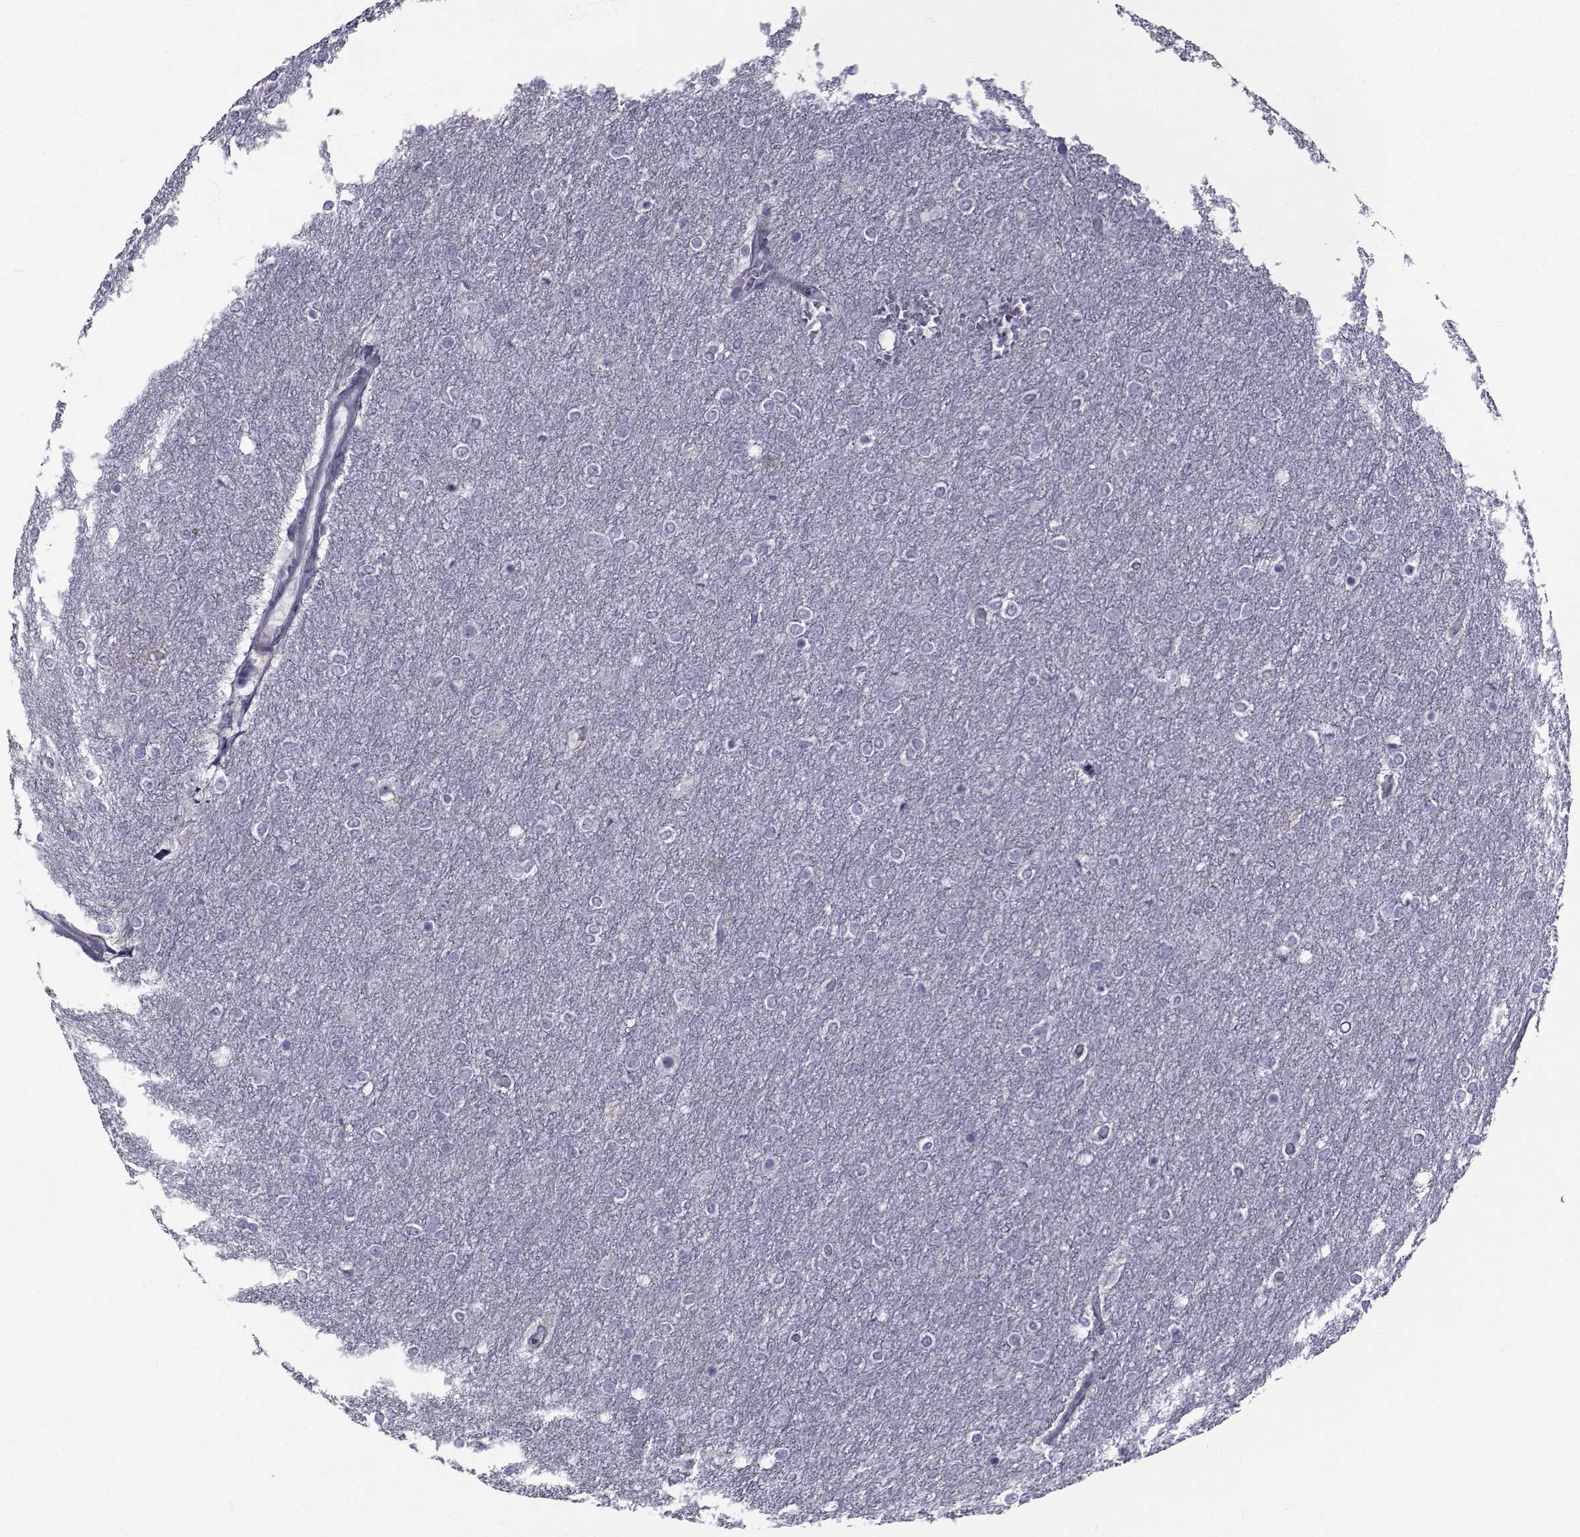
{"staining": {"intensity": "negative", "quantity": "none", "location": "none"}, "tissue": "glioma", "cell_type": "Tumor cells", "image_type": "cancer", "snomed": [{"axis": "morphology", "description": "Glioma, malignant, High grade"}, {"axis": "topography", "description": "Brain"}], "caption": "Immunohistochemistry (IHC) micrograph of neoplastic tissue: human malignant glioma (high-grade) stained with DAB displays no significant protein staining in tumor cells.", "gene": "FDXR", "patient": {"sex": "female", "age": 61}}